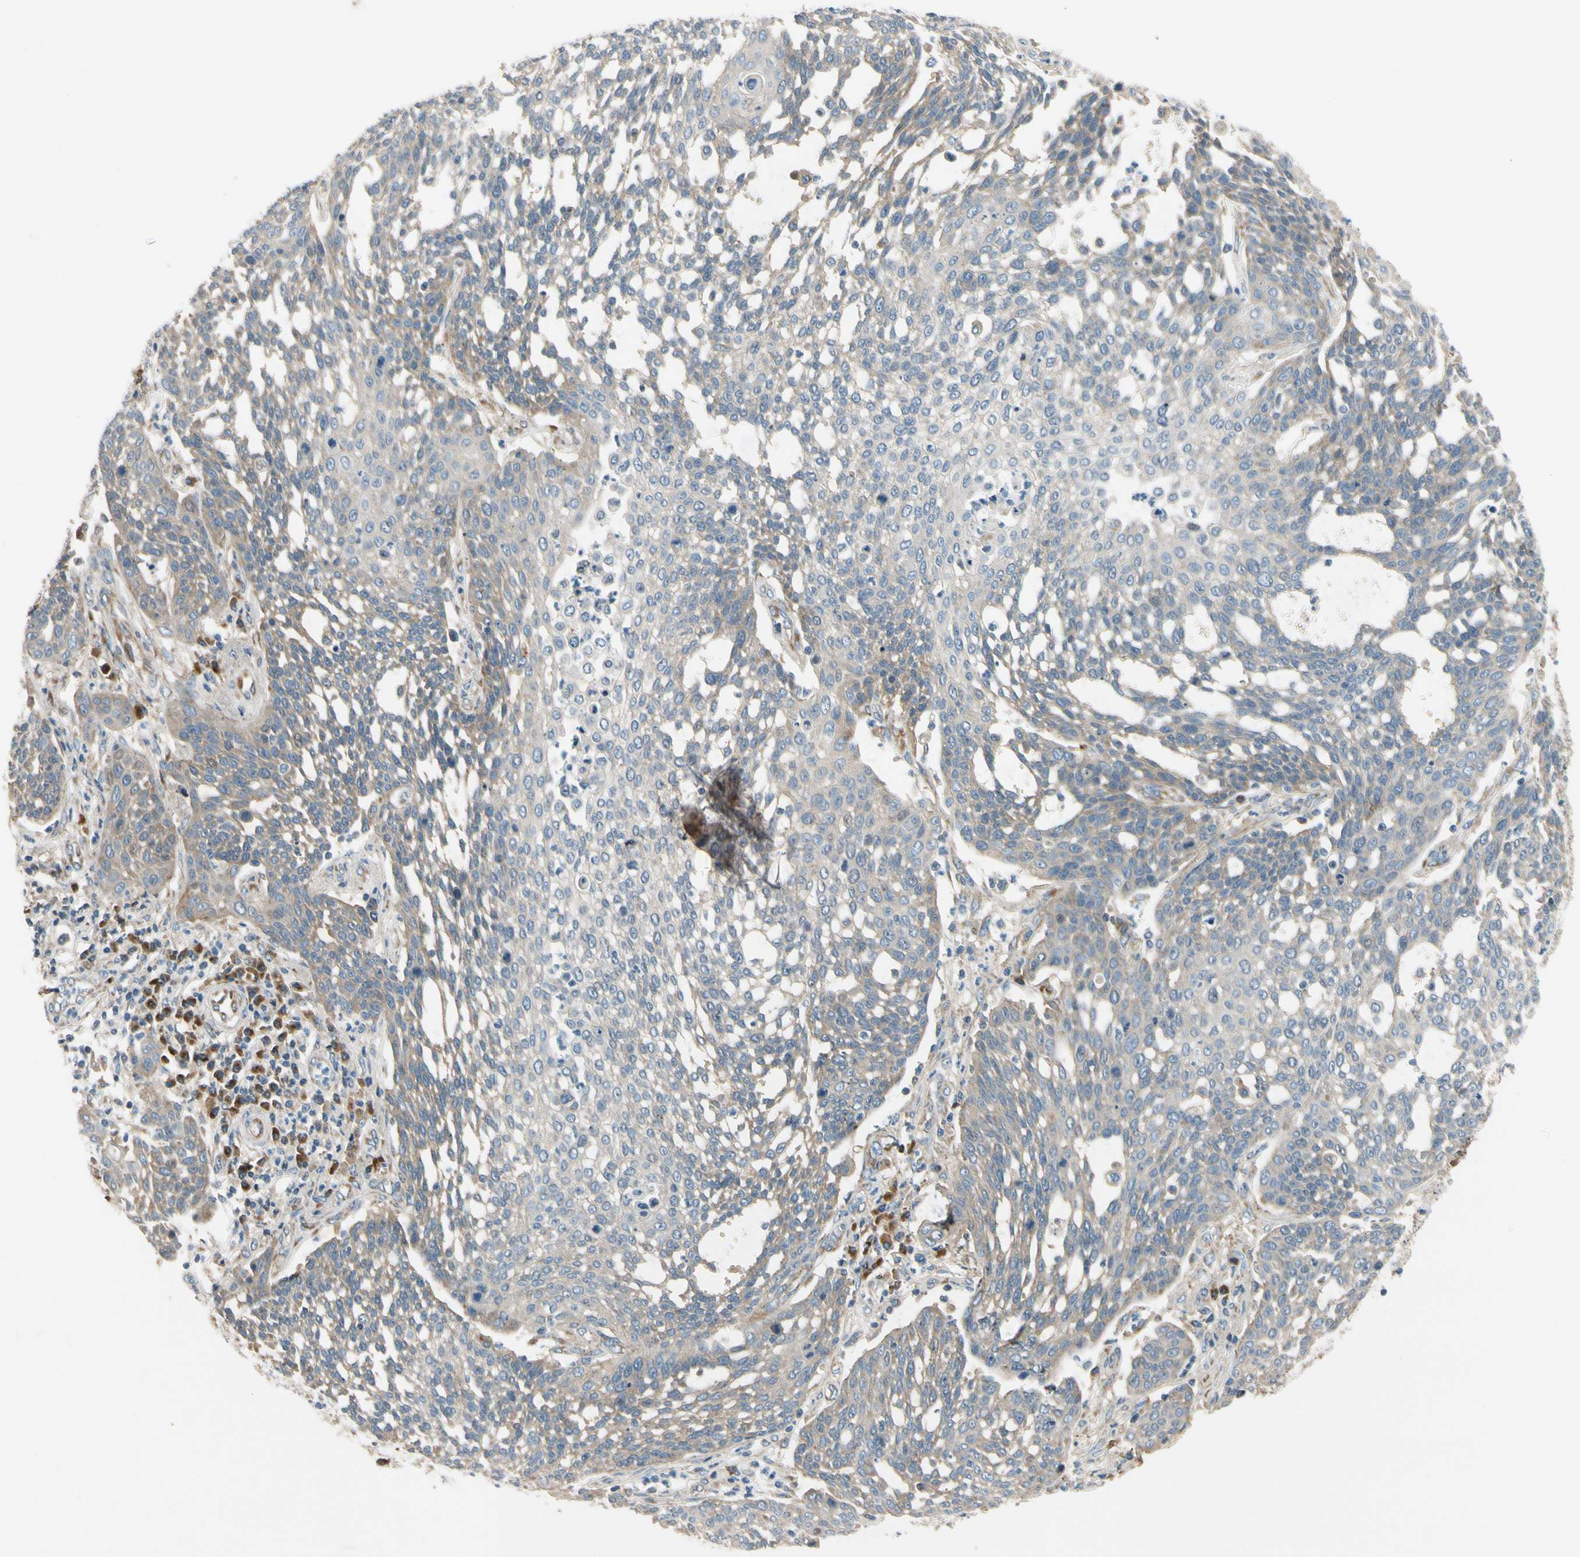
{"staining": {"intensity": "weak", "quantity": ">75%", "location": "cytoplasmic/membranous"}, "tissue": "cervical cancer", "cell_type": "Tumor cells", "image_type": "cancer", "snomed": [{"axis": "morphology", "description": "Squamous cell carcinoma, NOS"}, {"axis": "topography", "description": "Cervix"}], "caption": "Protein staining by immunohistochemistry exhibits weak cytoplasmic/membranous expression in approximately >75% of tumor cells in cervical squamous cell carcinoma.", "gene": "MST1R", "patient": {"sex": "female", "age": 34}}